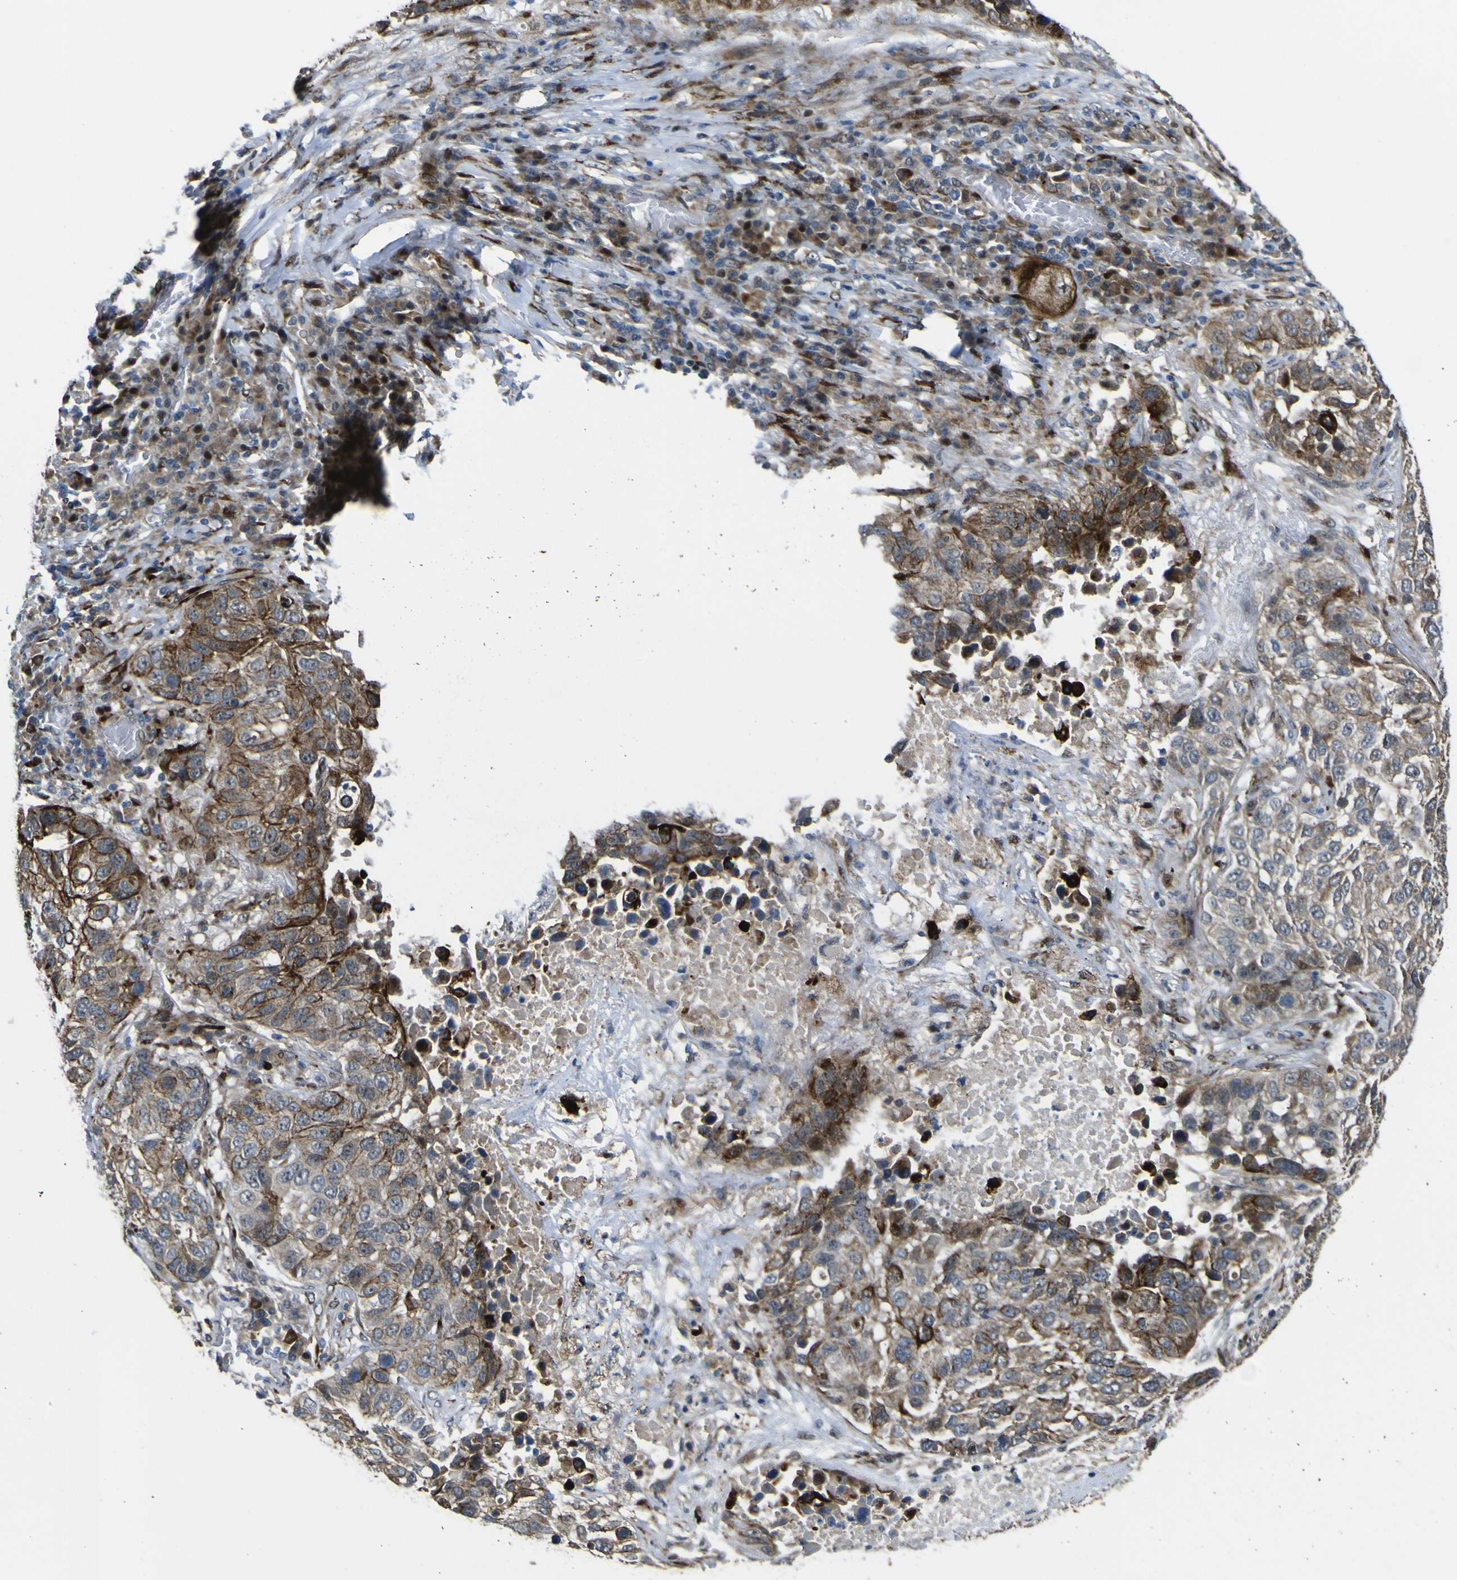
{"staining": {"intensity": "moderate", "quantity": ">75%", "location": "cytoplasmic/membranous"}, "tissue": "lung cancer", "cell_type": "Tumor cells", "image_type": "cancer", "snomed": [{"axis": "morphology", "description": "Squamous cell carcinoma, NOS"}, {"axis": "topography", "description": "Lung"}], "caption": "Protein expression analysis of human lung cancer reveals moderate cytoplasmic/membranous expression in about >75% of tumor cells.", "gene": "LBHD1", "patient": {"sex": "male", "age": 57}}